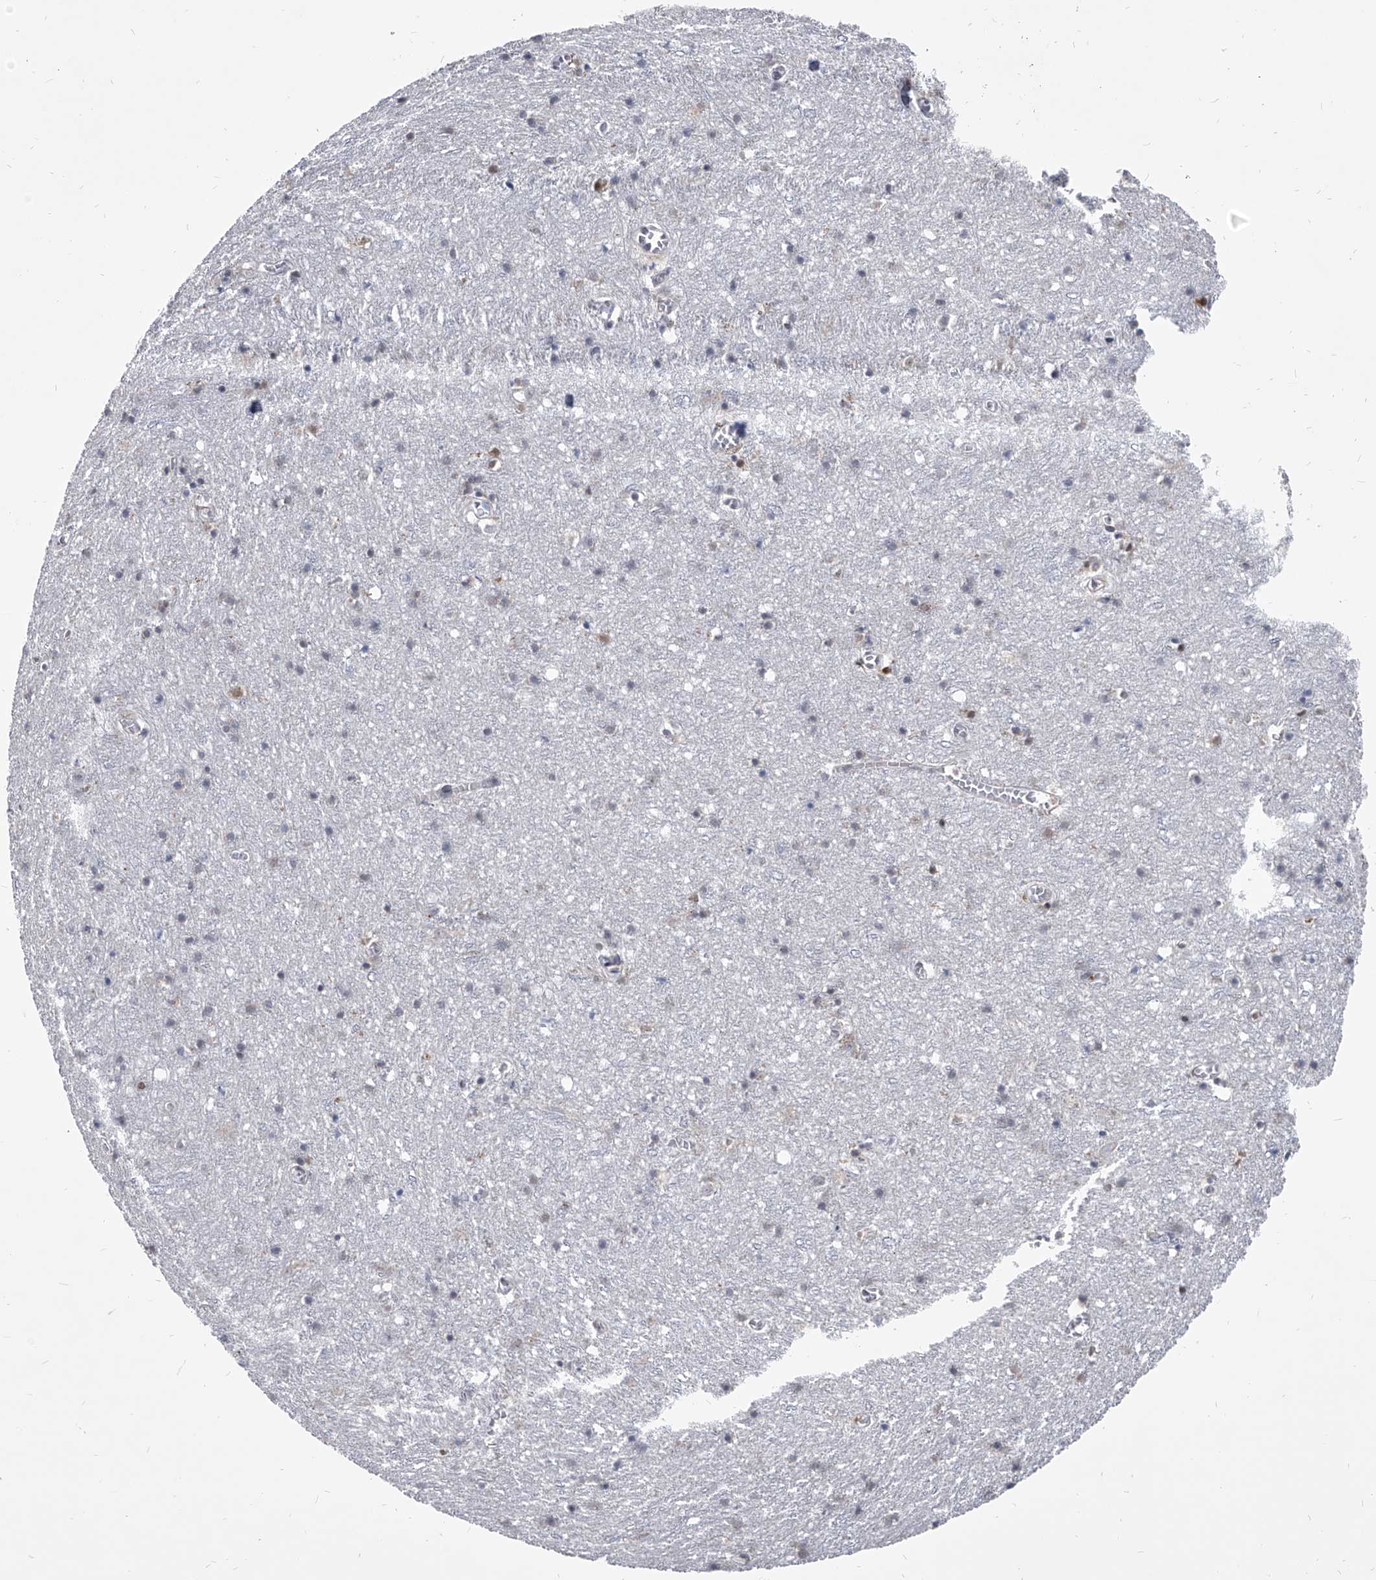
{"staining": {"intensity": "negative", "quantity": "none", "location": "none"}, "tissue": "cerebral cortex", "cell_type": "Endothelial cells", "image_type": "normal", "snomed": [{"axis": "morphology", "description": "Normal tissue, NOS"}, {"axis": "topography", "description": "Cerebral cortex"}], "caption": "A photomicrograph of human cerebral cortex is negative for staining in endothelial cells. The staining is performed using DAB (3,3'-diaminobenzidine) brown chromogen with nuclei counter-stained in using hematoxylin.", "gene": "EVA1C", "patient": {"sex": "female", "age": 64}}